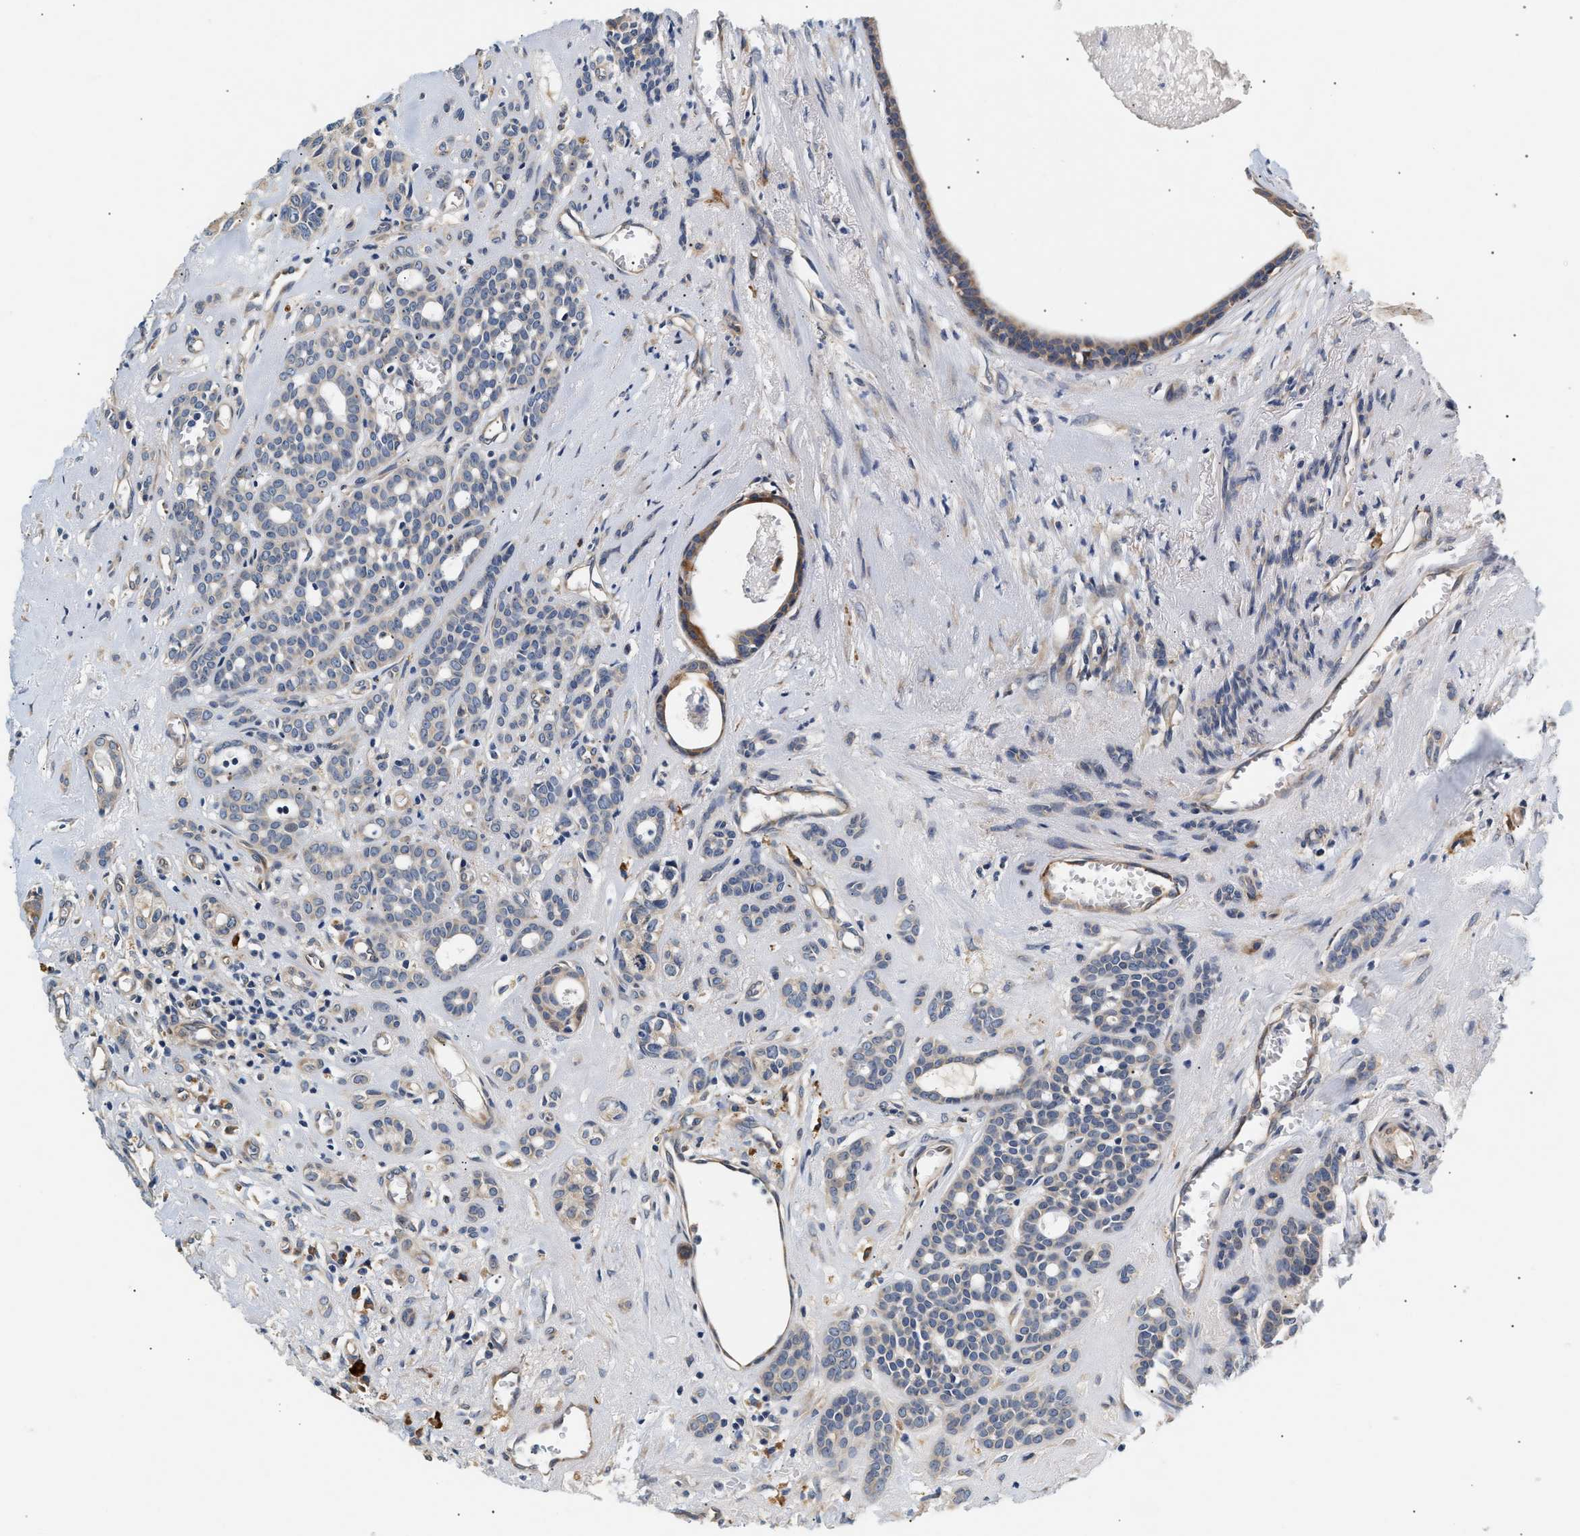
{"staining": {"intensity": "negative", "quantity": "none", "location": "none"}, "tissue": "head and neck cancer", "cell_type": "Tumor cells", "image_type": "cancer", "snomed": [{"axis": "morphology", "description": "Adenocarcinoma, NOS"}, {"axis": "topography", "description": "Salivary gland, NOS"}, {"axis": "topography", "description": "Head-Neck"}], "caption": "This is an IHC micrograph of head and neck cancer. There is no expression in tumor cells.", "gene": "IFT74", "patient": {"sex": "female", "age": 76}}